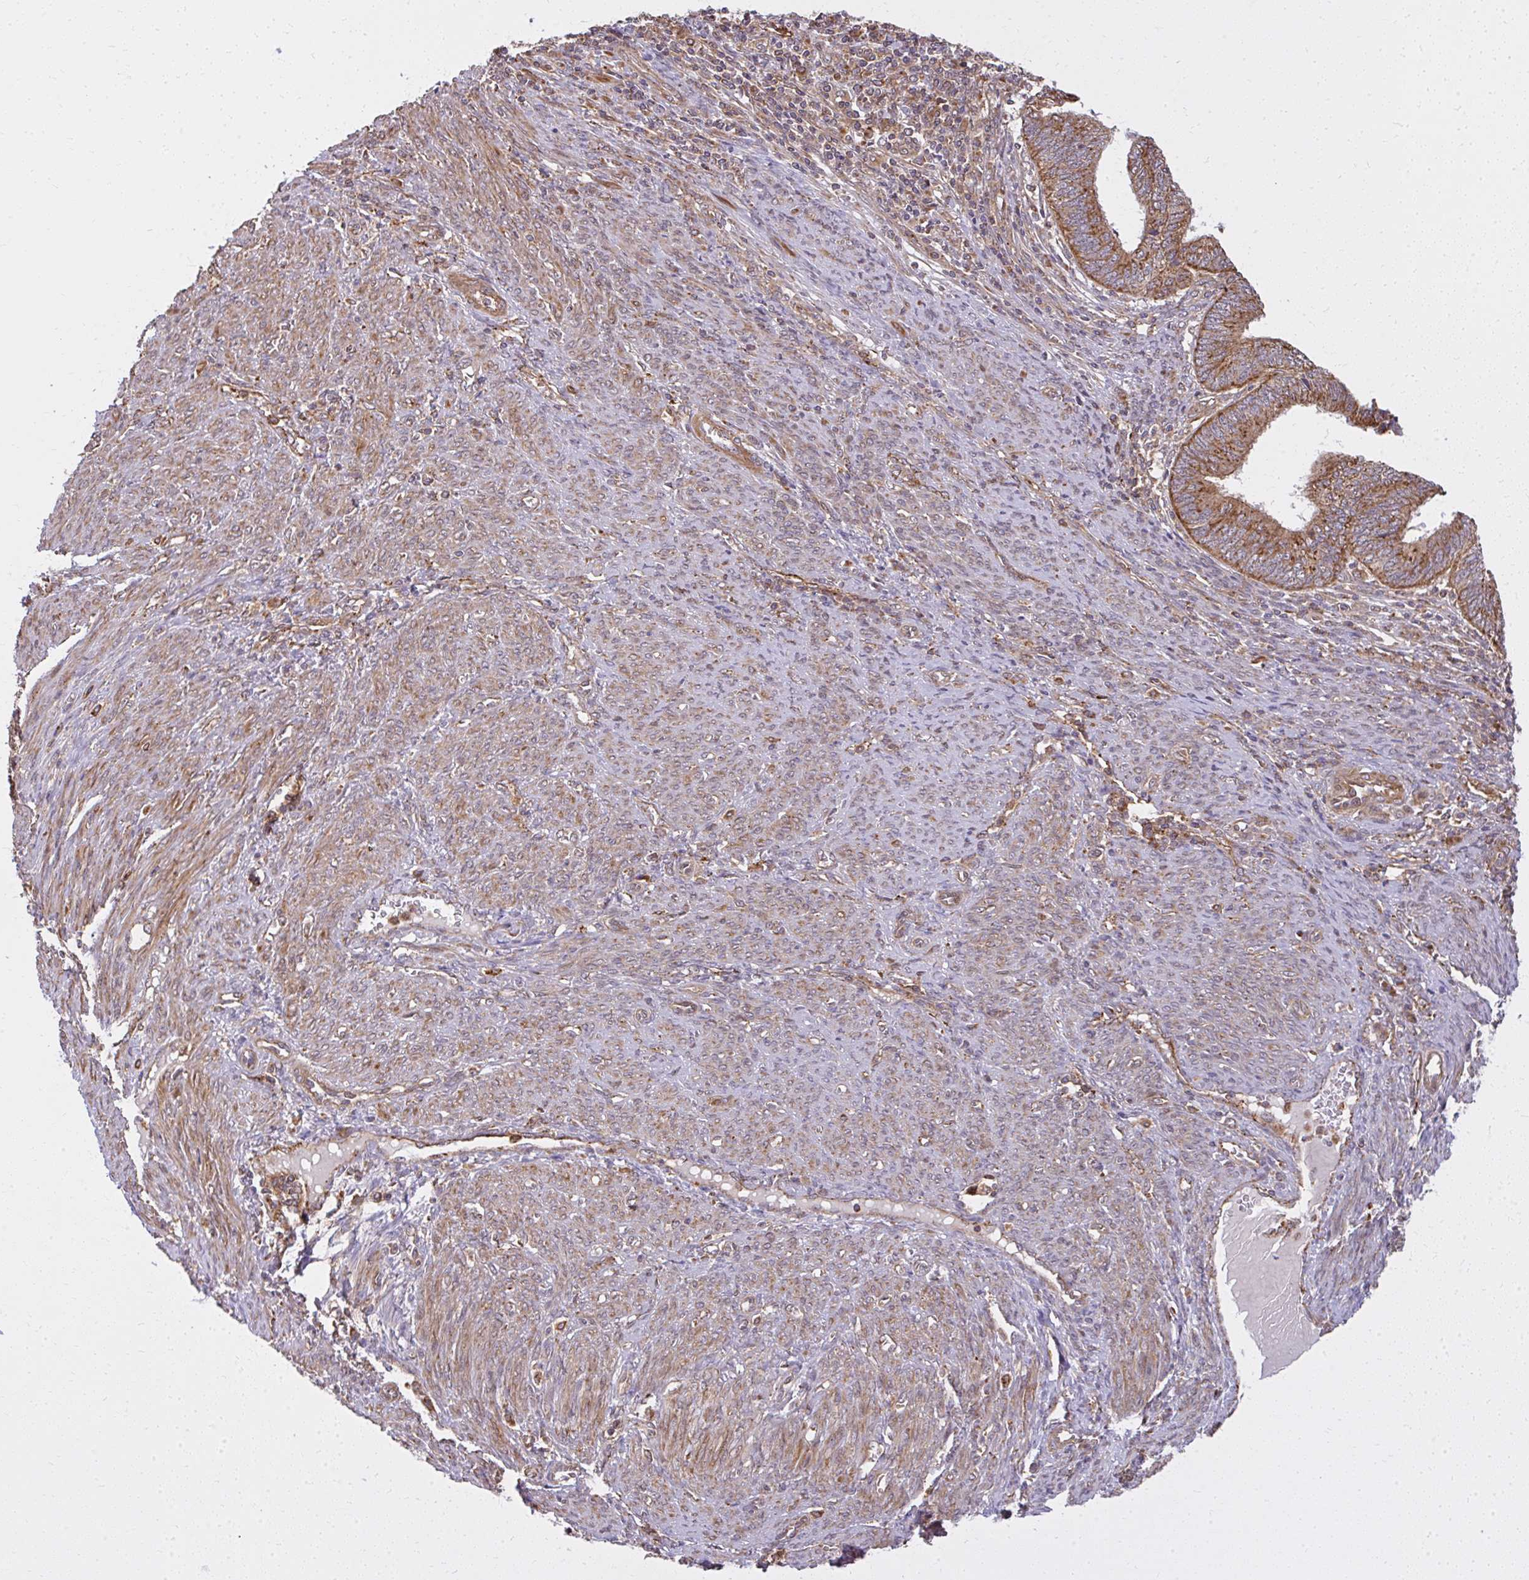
{"staining": {"intensity": "moderate", "quantity": ">75%", "location": "cytoplasmic/membranous"}, "tissue": "endometrial cancer", "cell_type": "Tumor cells", "image_type": "cancer", "snomed": [{"axis": "morphology", "description": "Adenocarcinoma, NOS"}, {"axis": "topography", "description": "Uterus"}, {"axis": "topography", "description": "Endometrium"}], "caption": "Endometrial cancer (adenocarcinoma) stained for a protein exhibits moderate cytoplasmic/membranous positivity in tumor cells.", "gene": "GNS", "patient": {"sex": "female", "age": 70}}